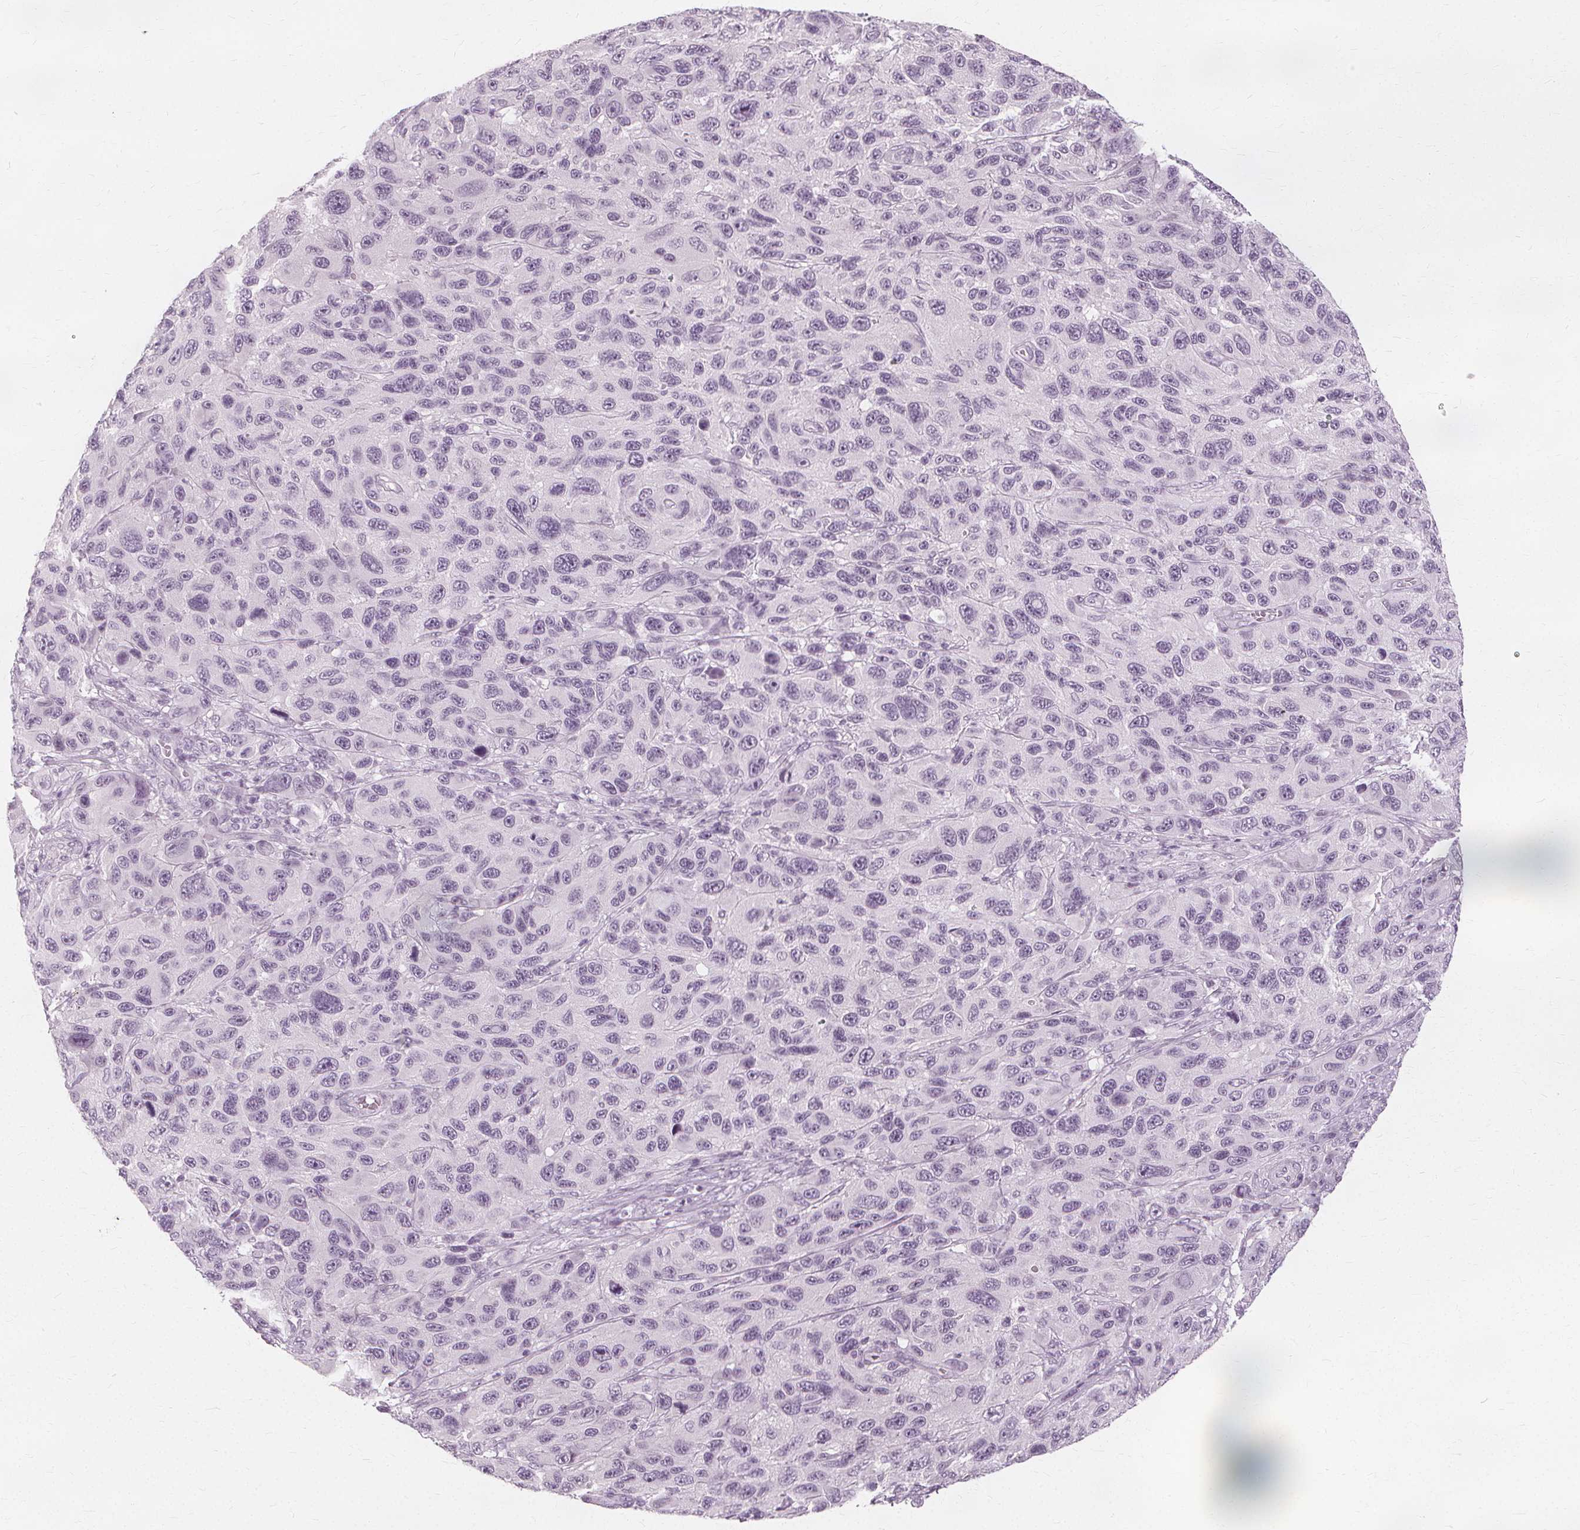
{"staining": {"intensity": "negative", "quantity": "none", "location": "none"}, "tissue": "melanoma", "cell_type": "Tumor cells", "image_type": "cancer", "snomed": [{"axis": "morphology", "description": "Malignant melanoma, NOS"}, {"axis": "topography", "description": "Skin"}], "caption": "Malignant melanoma stained for a protein using immunohistochemistry exhibits no expression tumor cells.", "gene": "NXPE1", "patient": {"sex": "male", "age": 53}}